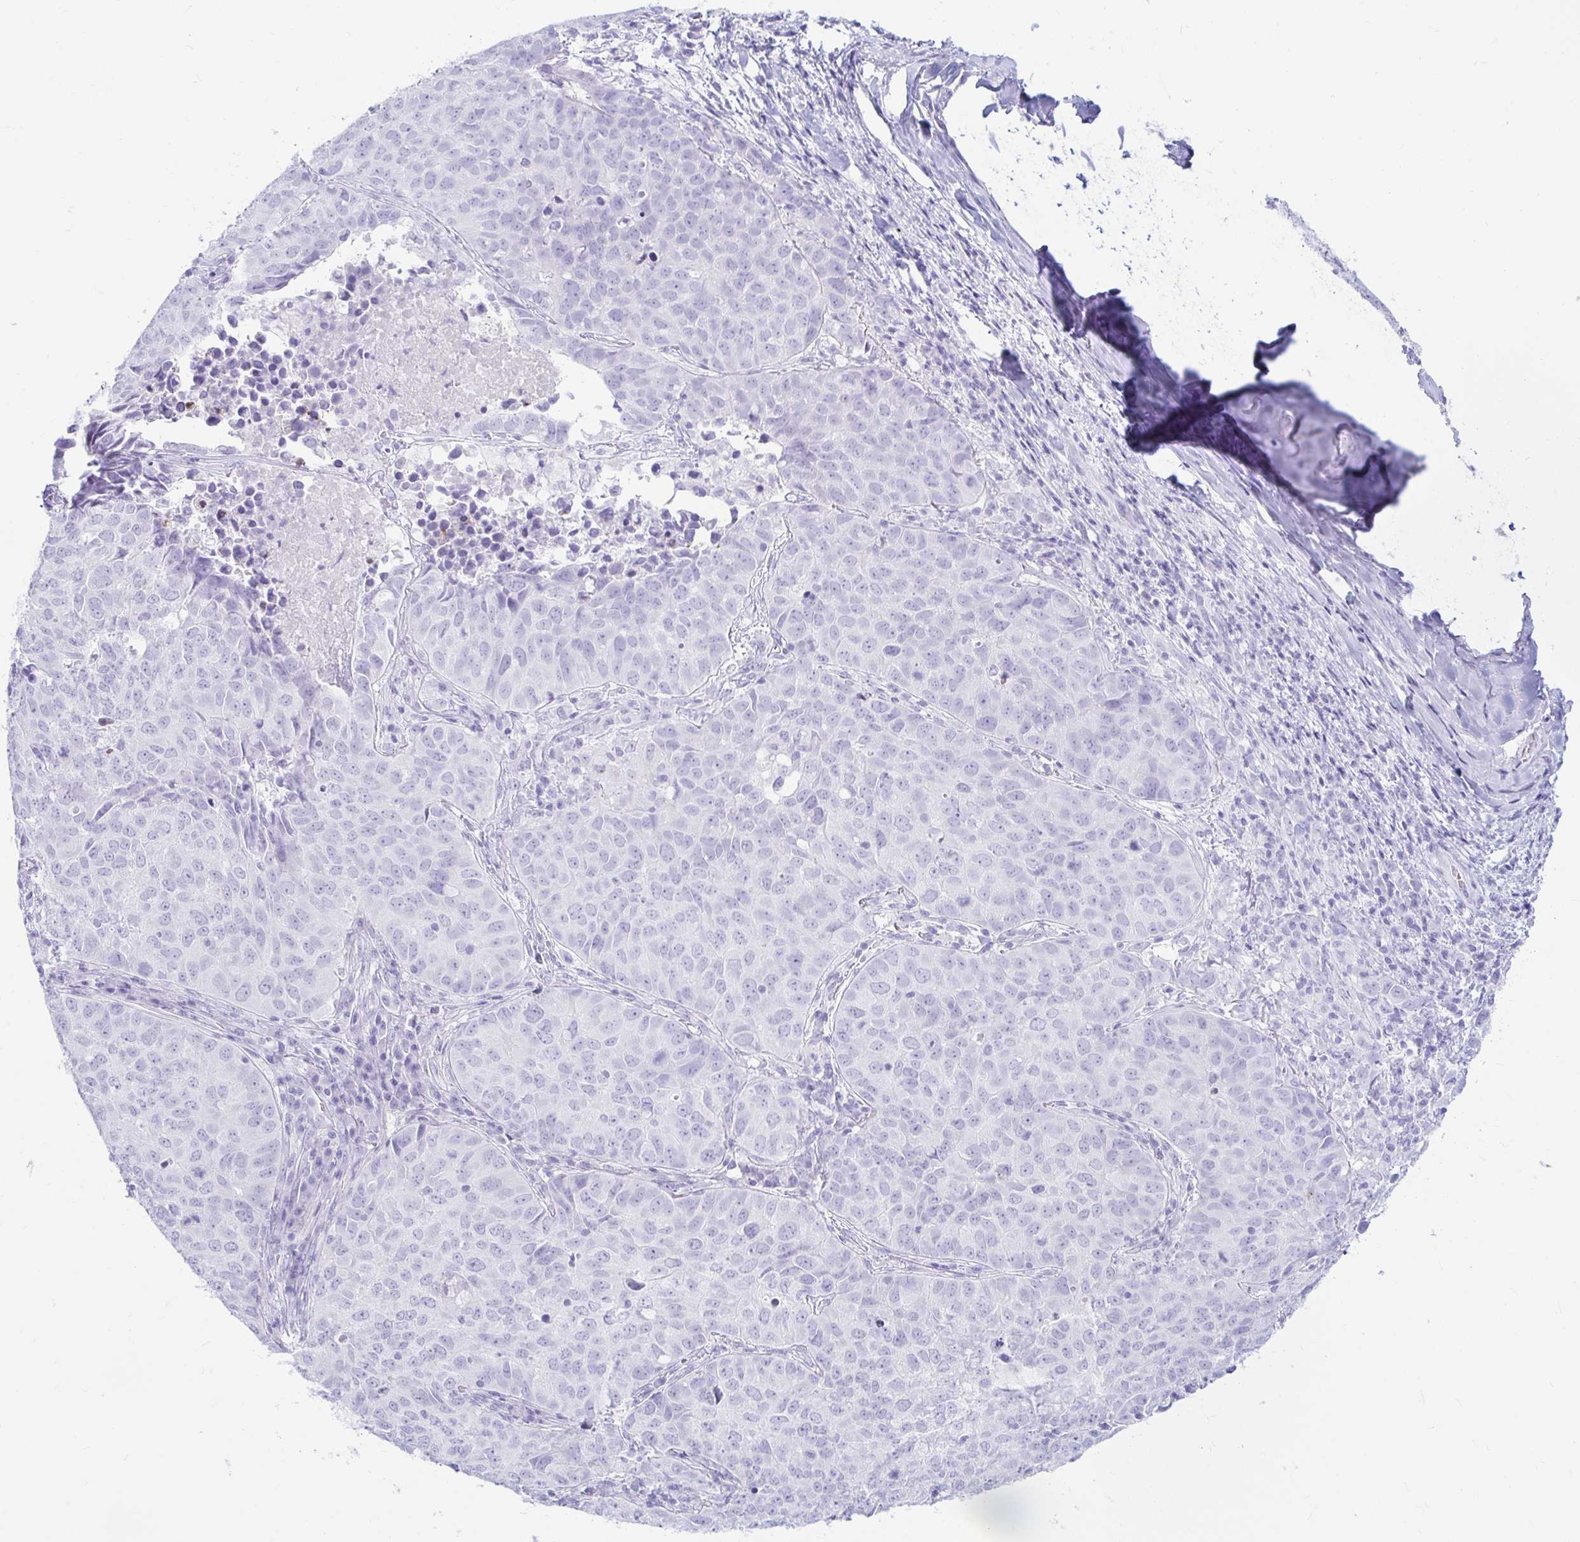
{"staining": {"intensity": "negative", "quantity": "none", "location": "none"}, "tissue": "lung cancer", "cell_type": "Tumor cells", "image_type": "cancer", "snomed": [{"axis": "morphology", "description": "Adenocarcinoma, NOS"}, {"axis": "topography", "description": "Lung"}], "caption": "Tumor cells are negative for protein expression in human lung cancer.", "gene": "ERICH6", "patient": {"sex": "female", "age": 50}}